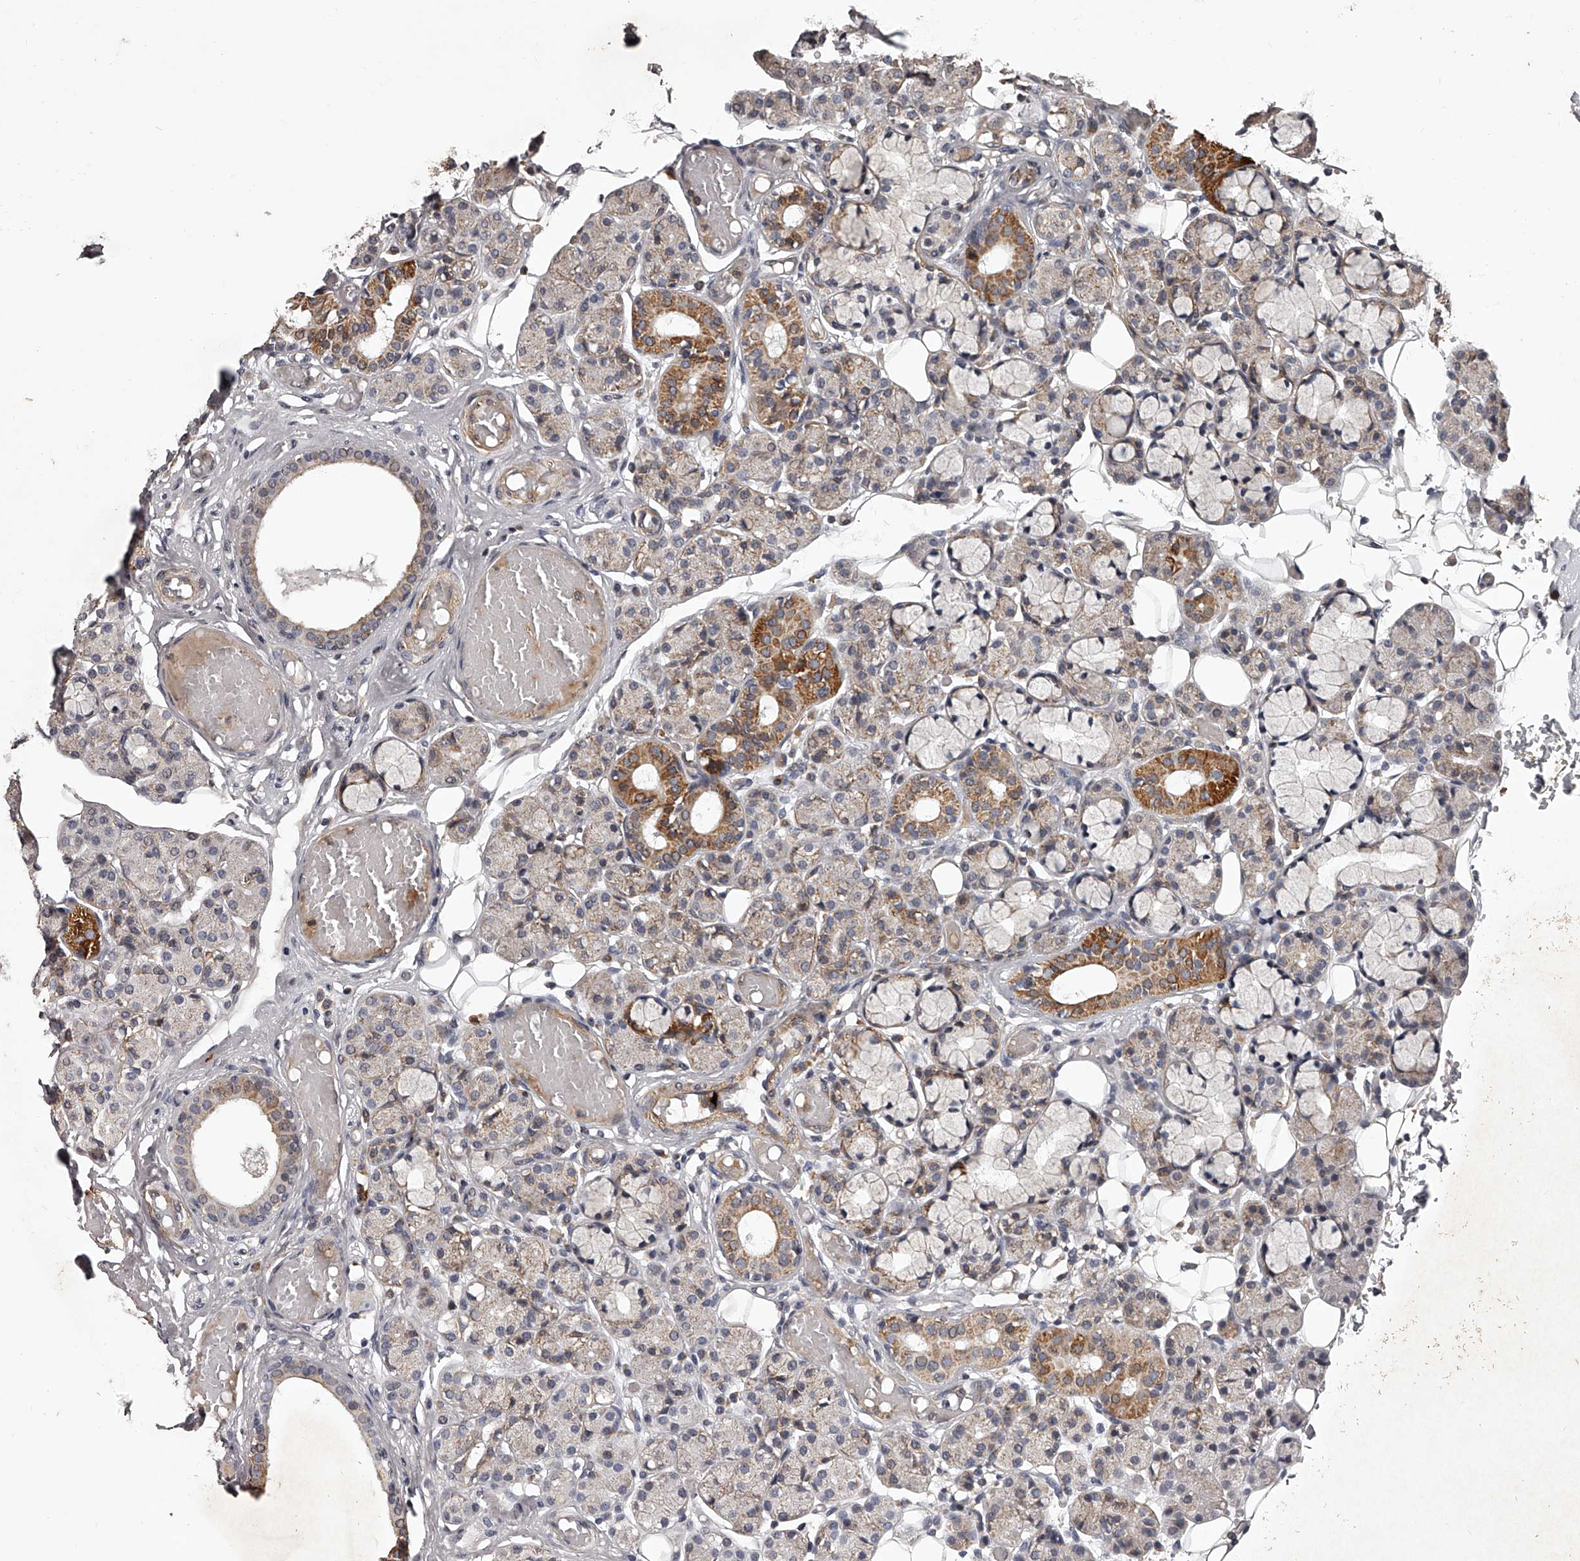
{"staining": {"intensity": "strong", "quantity": "<25%", "location": "cytoplasmic/membranous"}, "tissue": "salivary gland", "cell_type": "Glandular cells", "image_type": "normal", "snomed": [{"axis": "morphology", "description": "Normal tissue, NOS"}, {"axis": "topography", "description": "Salivary gland"}], "caption": "Human salivary gland stained with a brown dye reveals strong cytoplasmic/membranous positive positivity in about <25% of glandular cells.", "gene": "RRP36", "patient": {"sex": "male", "age": 63}}